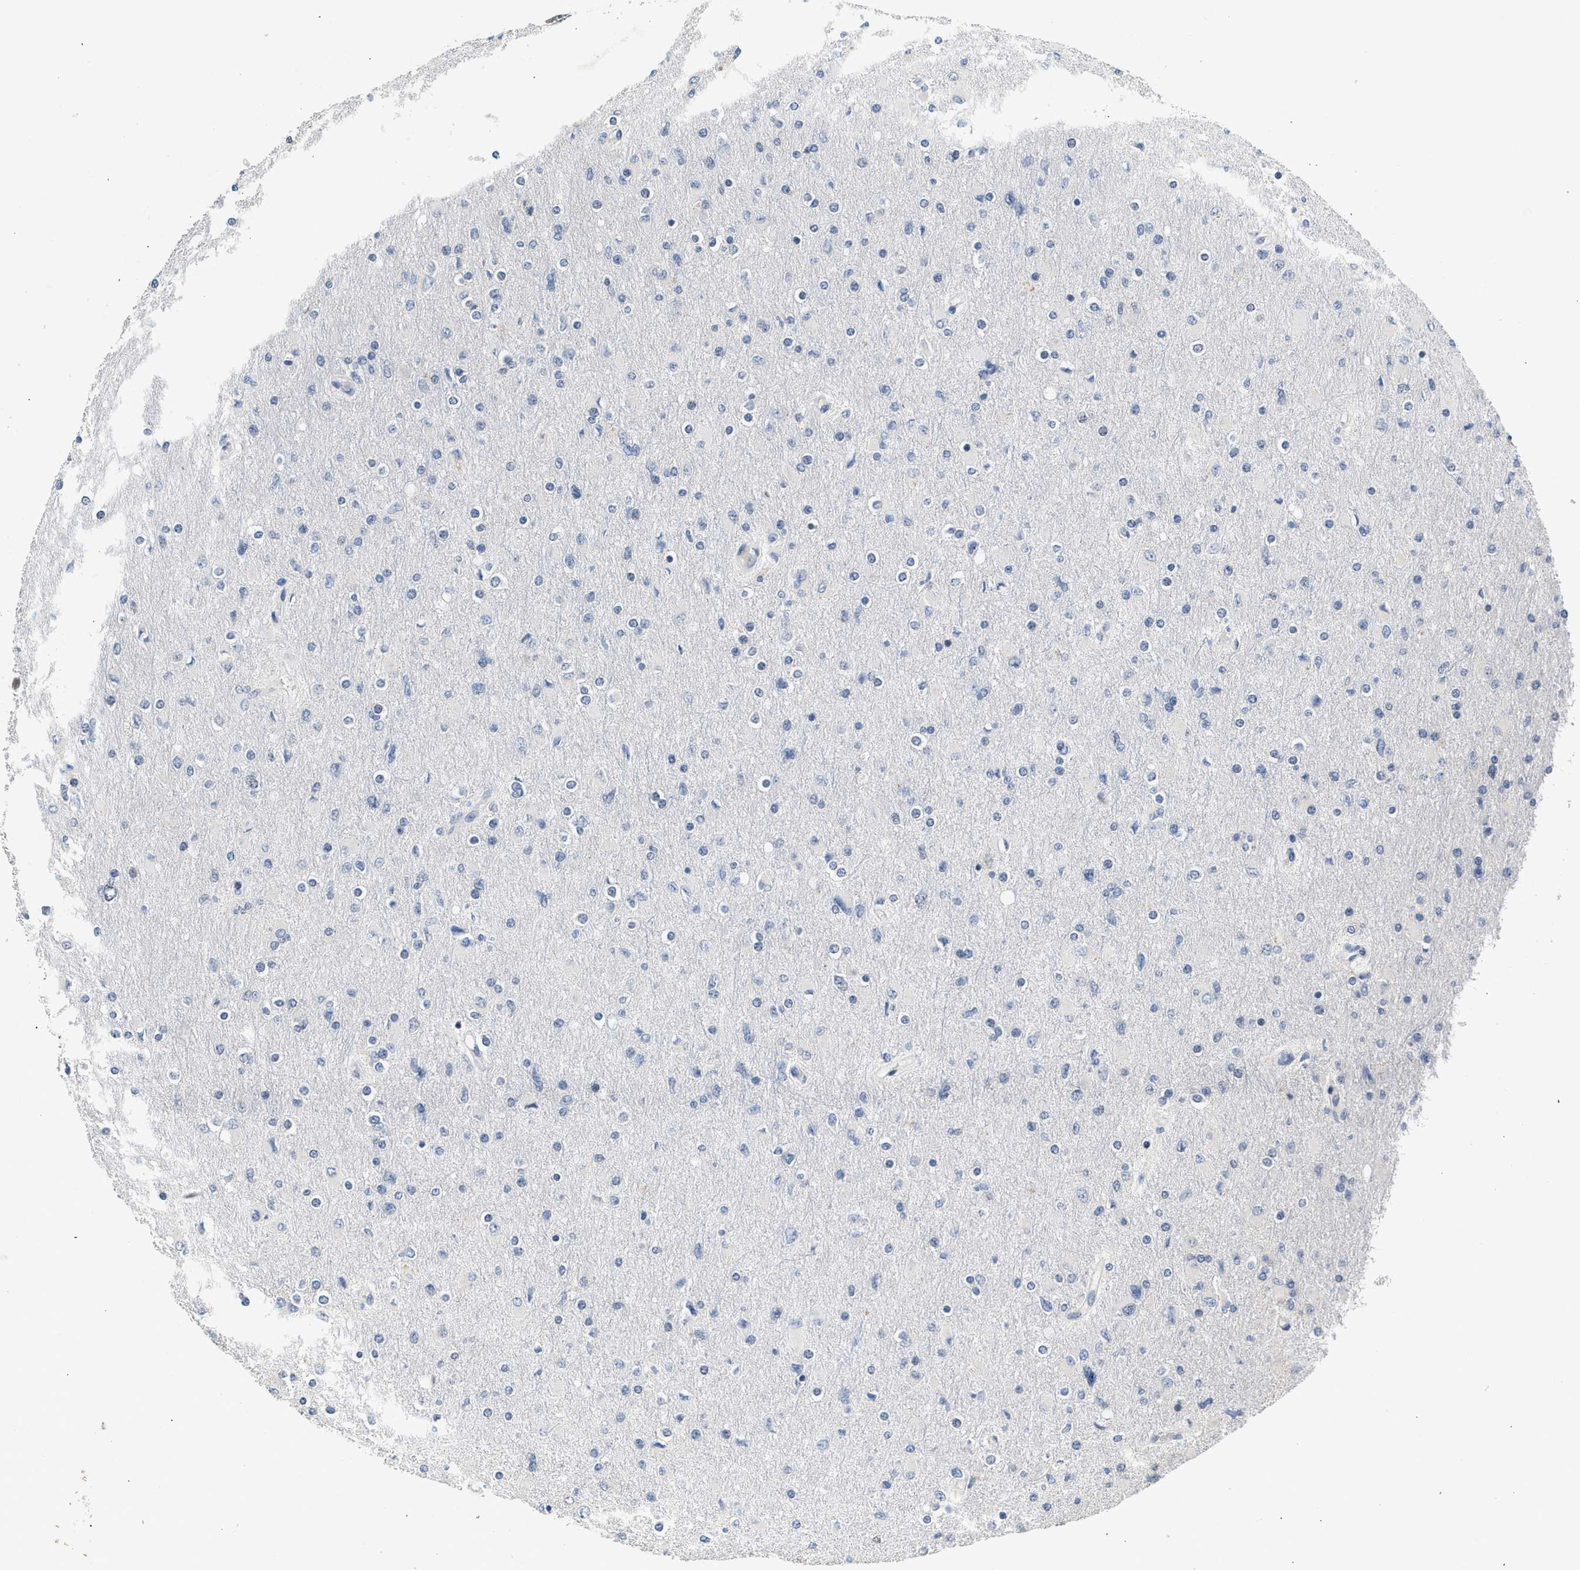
{"staining": {"intensity": "negative", "quantity": "none", "location": "none"}, "tissue": "glioma", "cell_type": "Tumor cells", "image_type": "cancer", "snomed": [{"axis": "morphology", "description": "Glioma, malignant, High grade"}, {"axis": "topography", "description": "Cerebral cortex"}], "caption": "Immunohistochemical staining of glioma displays no significant positivity in tumor cells.", "gene": "CSF3R", "patient": {"sex": "female", "age": 36}}